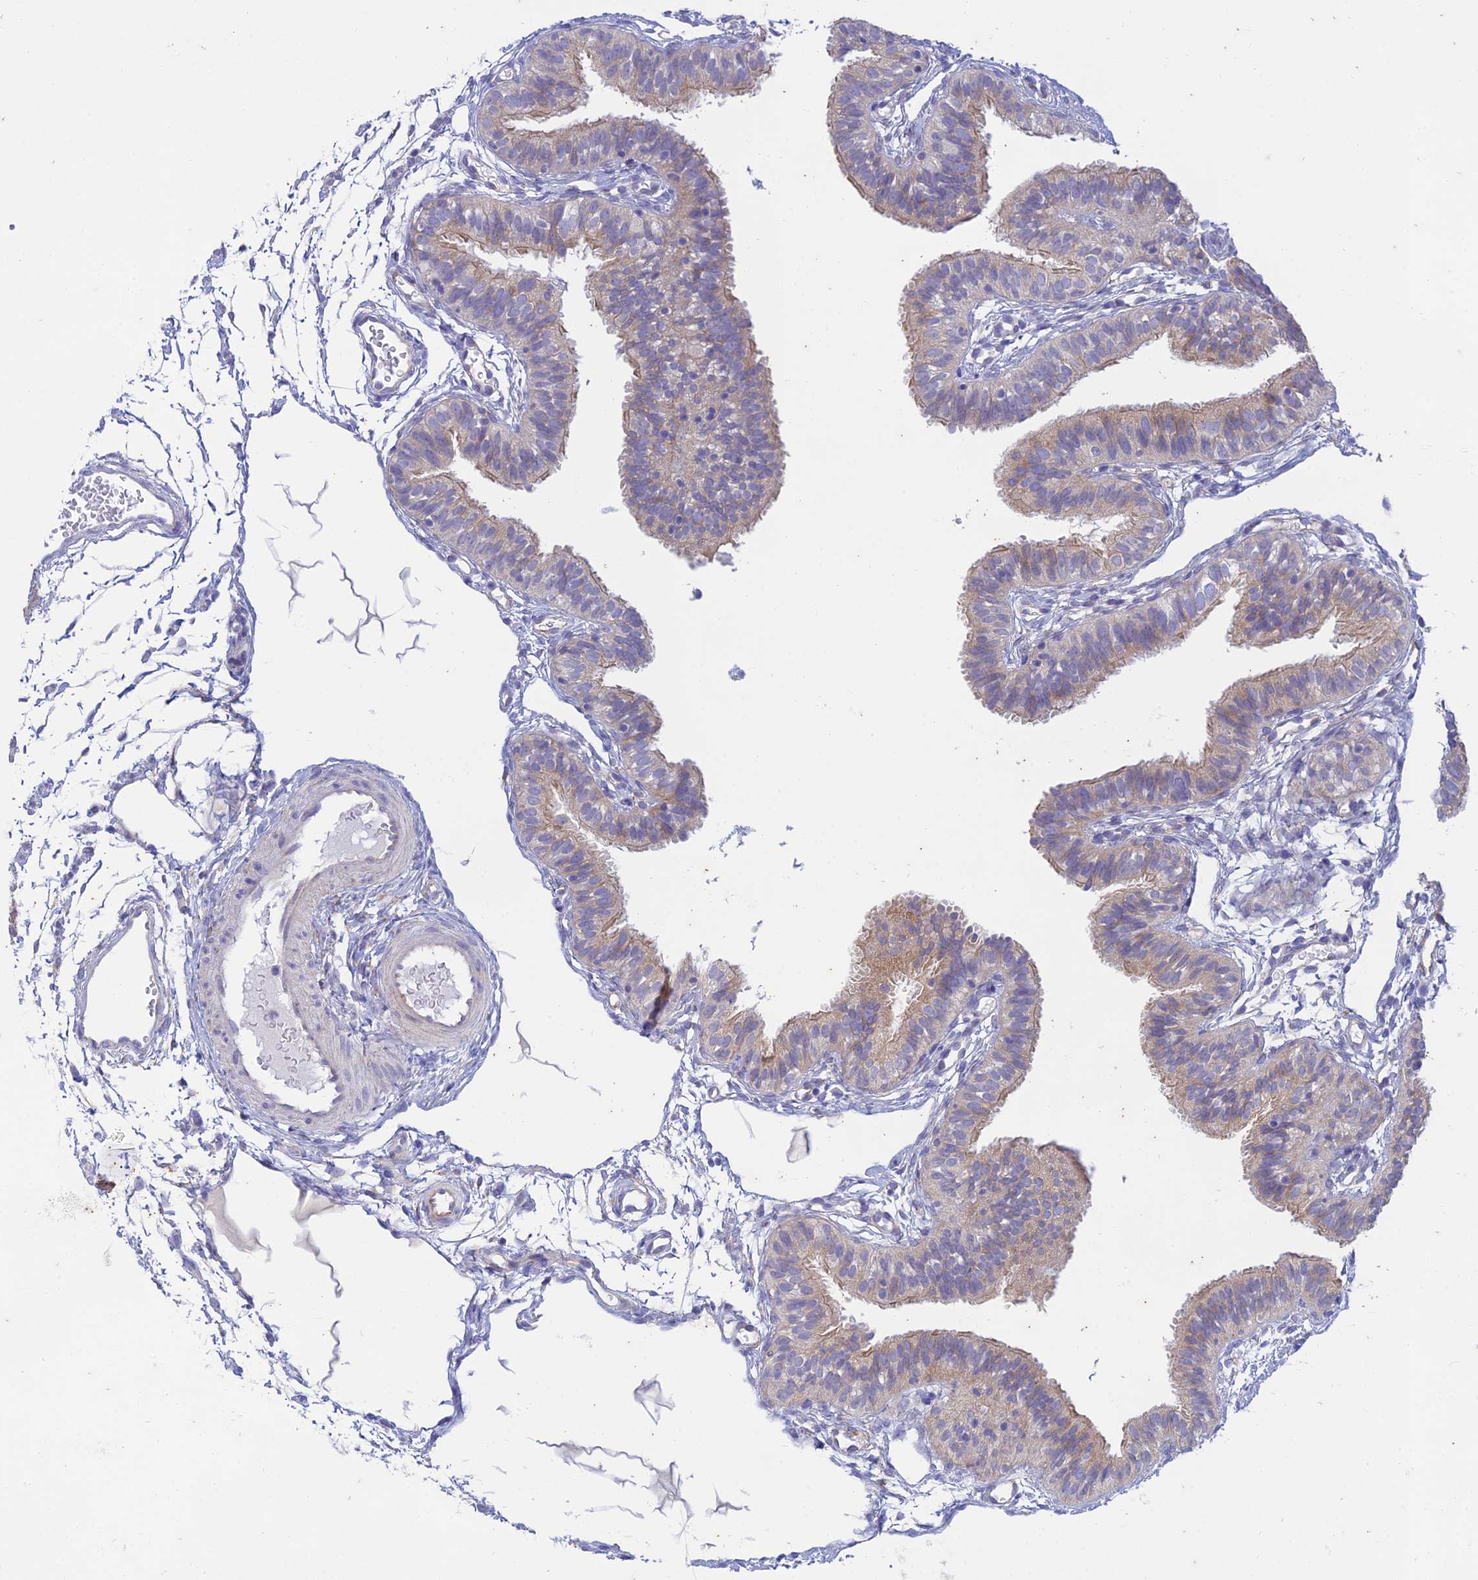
{"staining": {"intensity": "weak", "quantity": "25%-75%", "location": "cytoplasmic/membranous"}, "tissue": "fallopian tube", "cell_type": "Glandular cells", "image_type": "normal", "snomed": [{"axis": "morphology", "description": "Normal tissue, NOS"}, {"axis": "topography", "description": "Fallopian tube"}], "caption": "IHC of normal fallopian tube exhibits low levels of weak cytoplasmic/membranous positivity in about 25%-75% of glandular cells.", "gene": "PTCD2", "patient": {"sex": "female", "age": 35}}